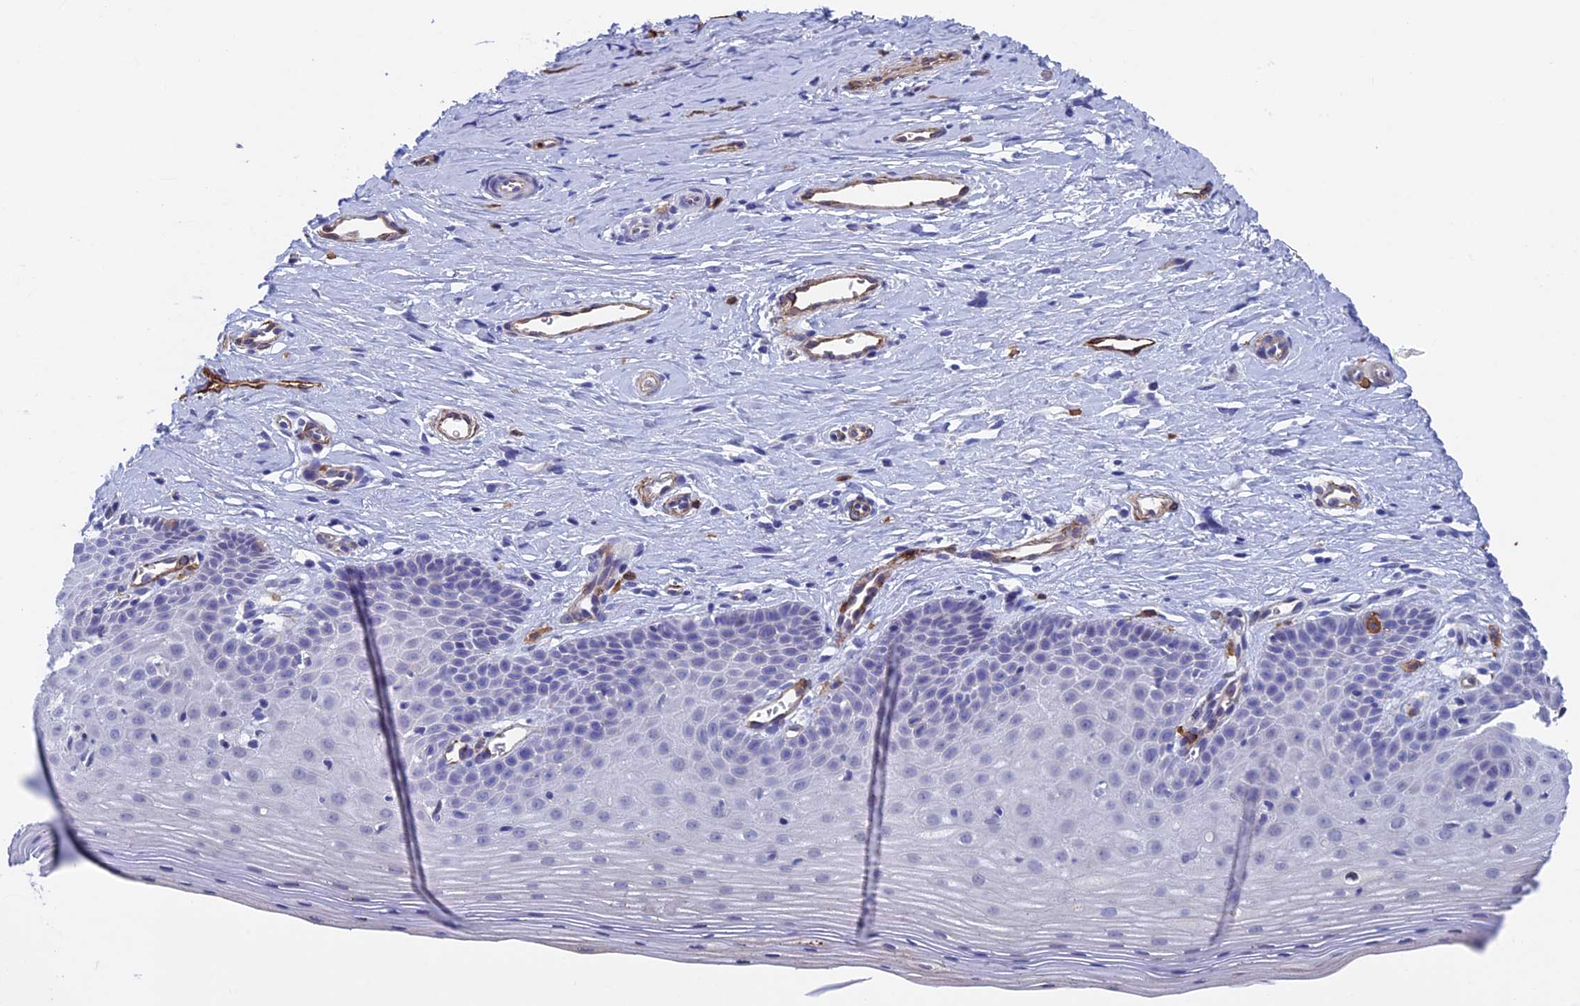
{"staining": {"intensity": "negative", "quantity": "none", "location": "none"}, "tissue": "cervix", "cell_type": "Glandular cells", "image_type": "normal", "snomed": [{"axis": "morphology", "description": "Normal tissue, NOS"}, {"axis": "topography", "description": "Cervix"}], "caption": "Immunohistochemical staining of normal cervix displays no significant positivity in glandular cells. (DAB (3,3'-diaminobenzidine) immunohistochemistry (IHC), high magnification).", "gene": "INSYN1", "patient": {"sex": "female", "age": 36}}